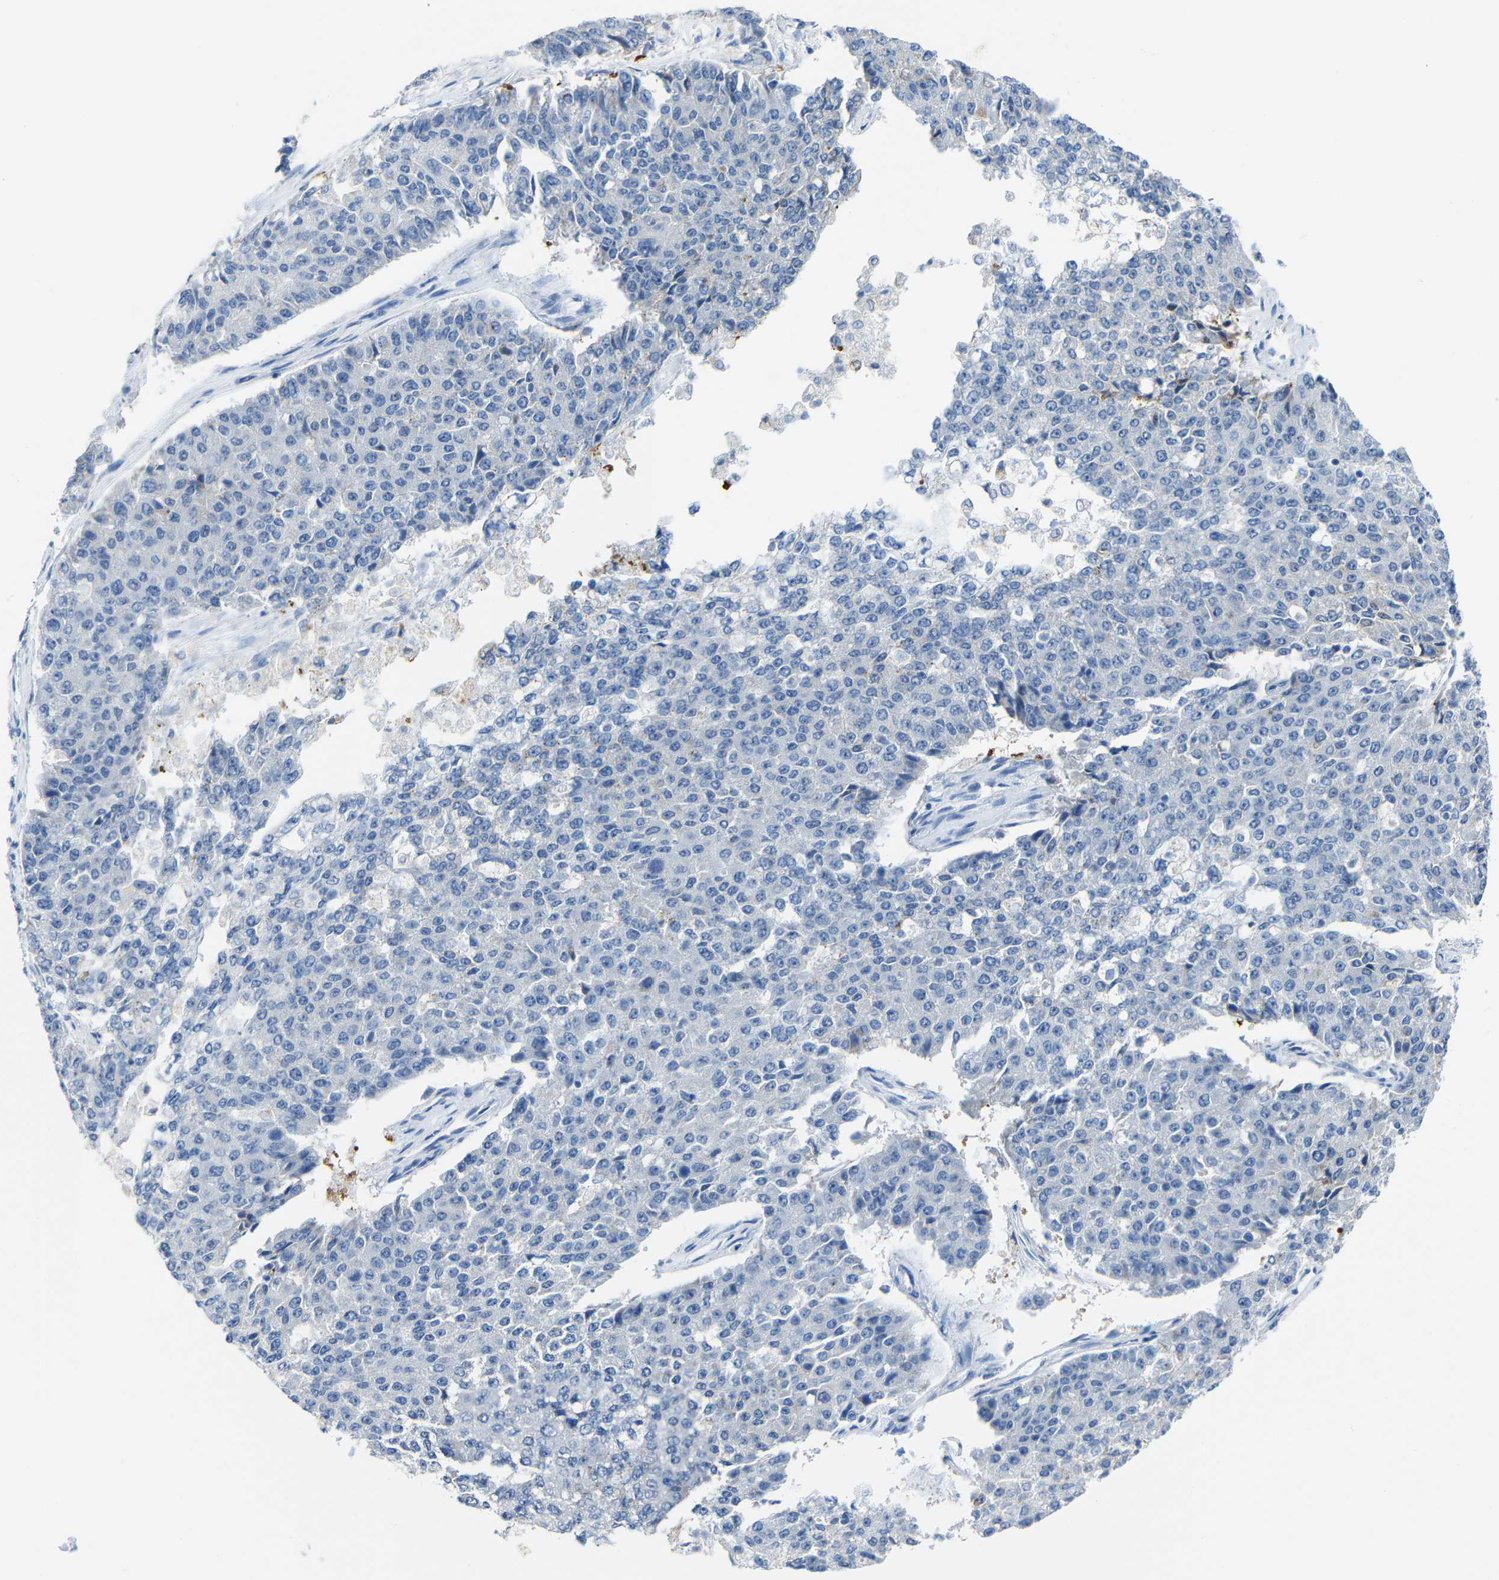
{"staining": {"intensity": "moderate", "quantity": "25%-75%", "location": "cytoplasmic/membranous"}, "tissue": "pancreatic cancer", "cell_type": "Tumor cells", "image_type": "cancer", "snomed": [{"axis": "morphology", "description": "Adenocarcinoma, NOS"}, {"axis": "topography", "description": "Pancreas"}], "caption": "Protein expression analysis of human pancreatic adenocarcinoma reveals moderate cytoplasmic/membranous staining in about 25%-75% of tumor cells.", "gene": "C15orf48", "patient": {"sex": "male", "age": 50}}